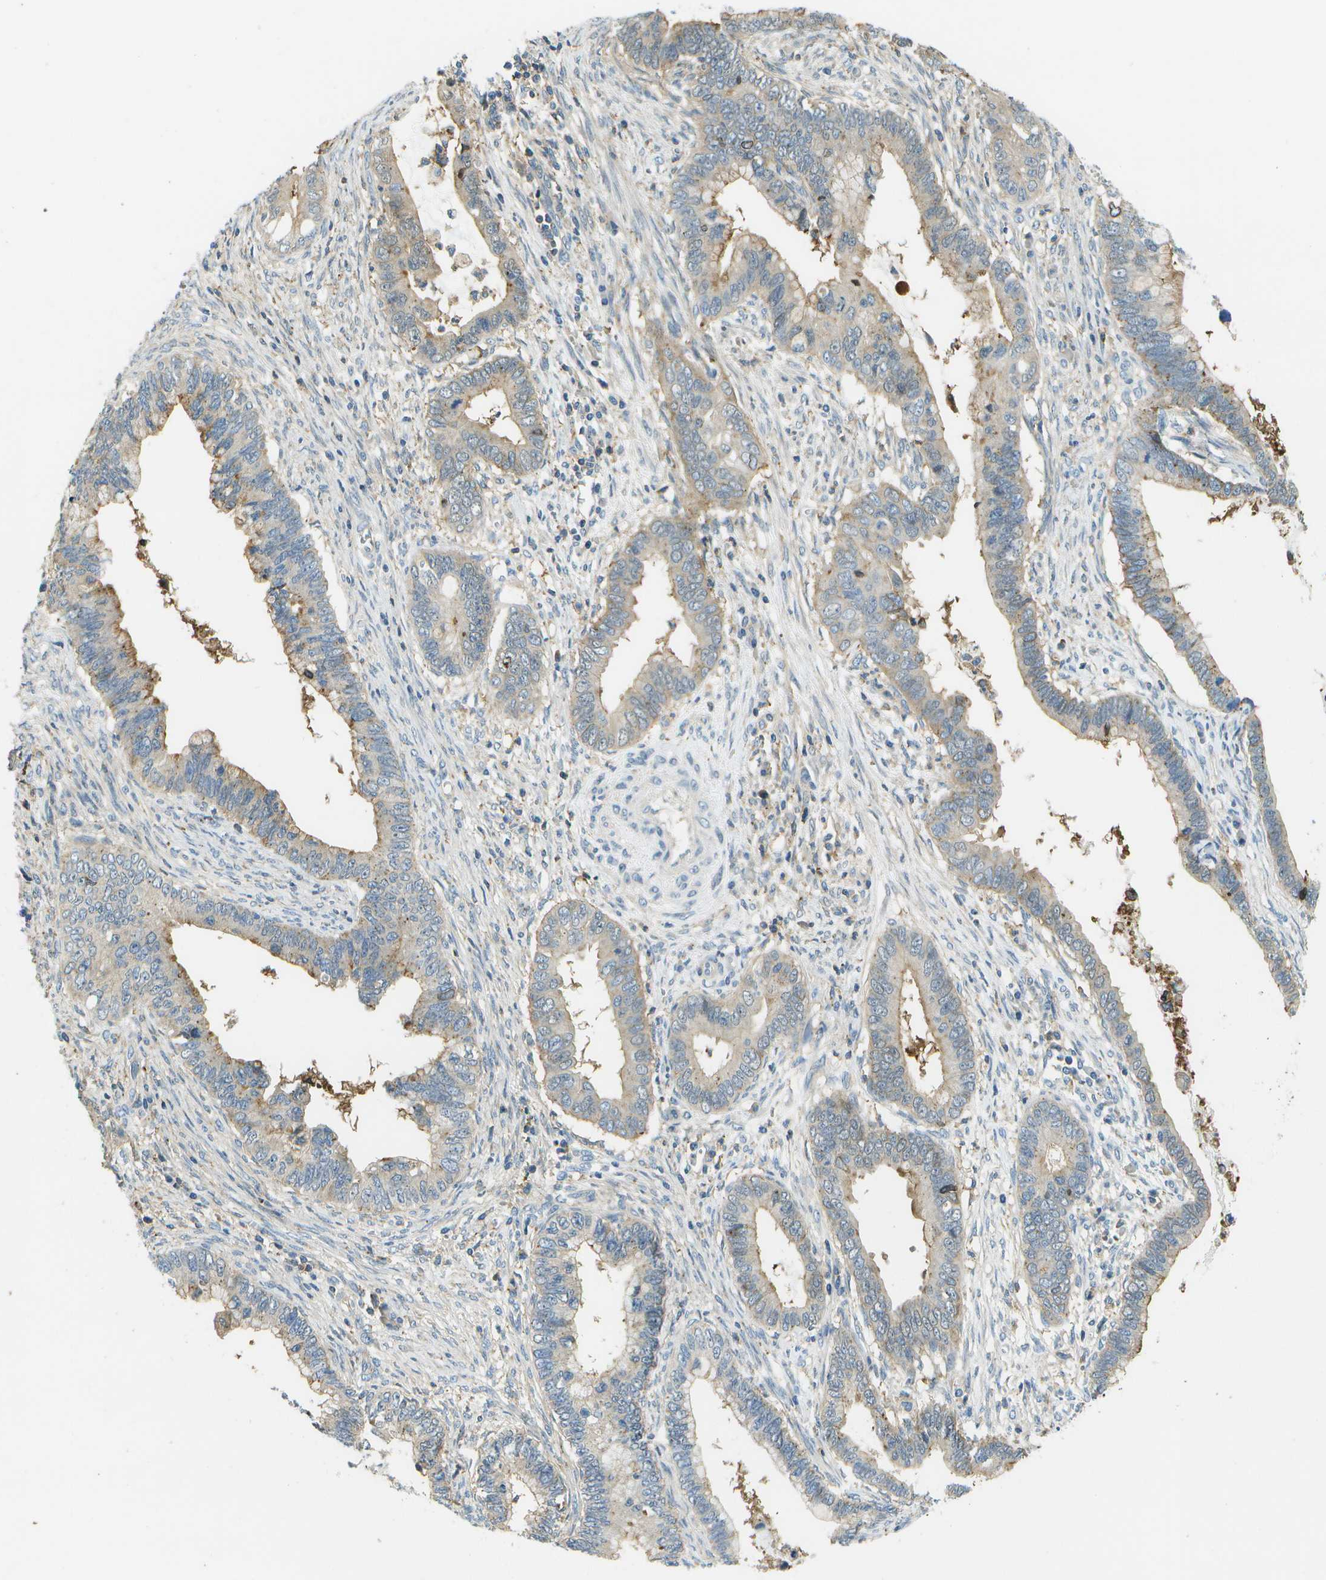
{"staining": {"intensity": "weak", "quantity": "25%-75%", "location": "cytoplasmic/membranous"}, "tissue": "cervical cancer", "cell_type": "Tumor cells", "image_type": "cancer", "snomed": [{"axis": "morphology", "description": "Adenocarcinoma, NOS"}, {"axis": "topography", "description": "Cervix"}], "caption": "Immunohistochemistry photomicrograph of human cervical cancer (adenocarcinoma) stained for a protein (brown), which displays low levels of weak cytoplasmic/membranous expression in about 25%-75% of tumor cells.", "gene": "LRRC66", "patient": {"sex": "female", "age": 44}}